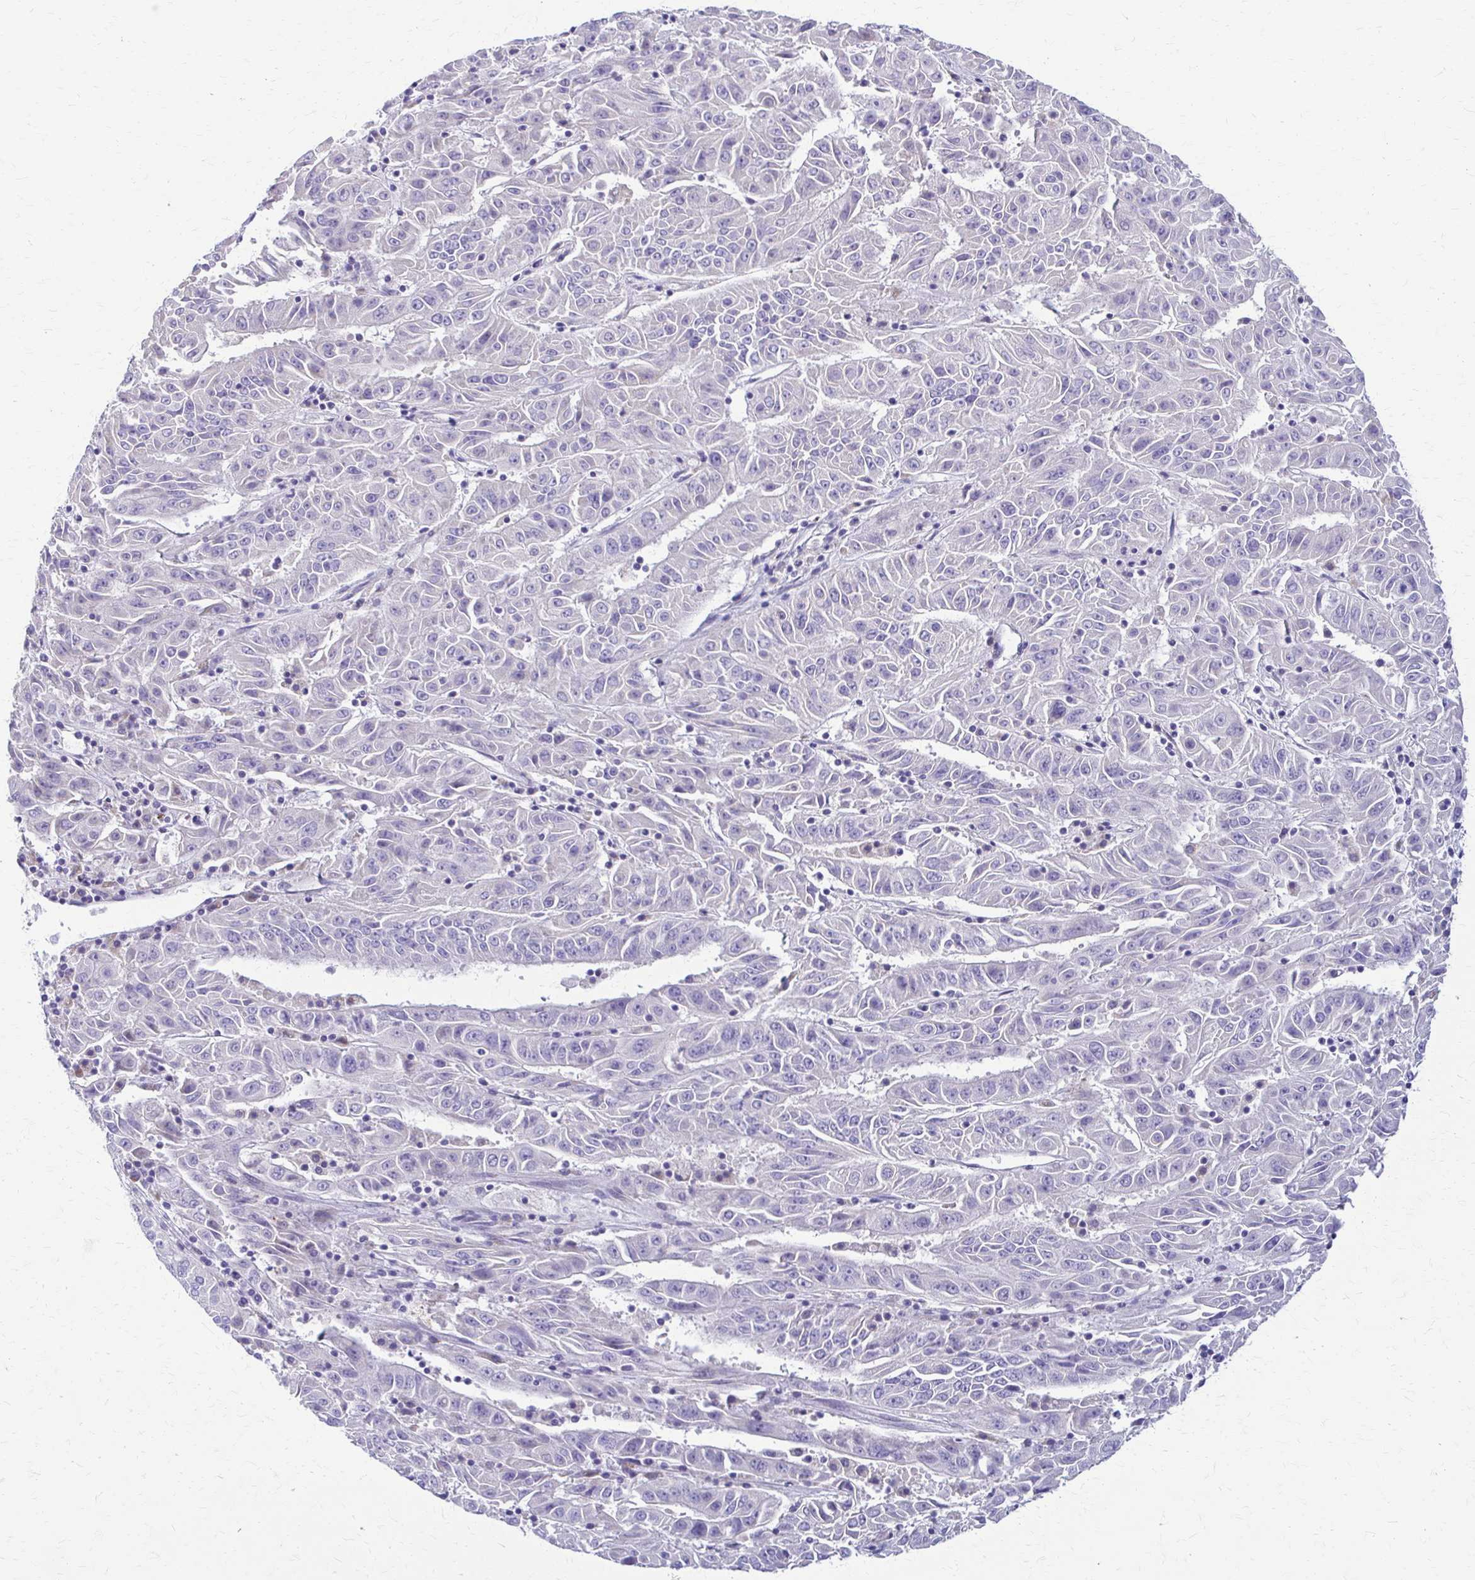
{"staining": {"intensity": "negative", "quantity": "none", "location": "none"}, "tissue": "pancreatic cancer", "cell_type": "Tumor cells", "image_type": "cancer", "snomed": [{"axis": "morphology", "description": "Adenocarcinoma, NOS"}, {"axis": "topography", "description": "Pancreas"}], "caption": "DAB immunohistochemical staining of human pancreatic cancer shows no significant expression in tumor cells.", "gene": "SAMD13", "patient": {"sex": "male", "age": 63}}